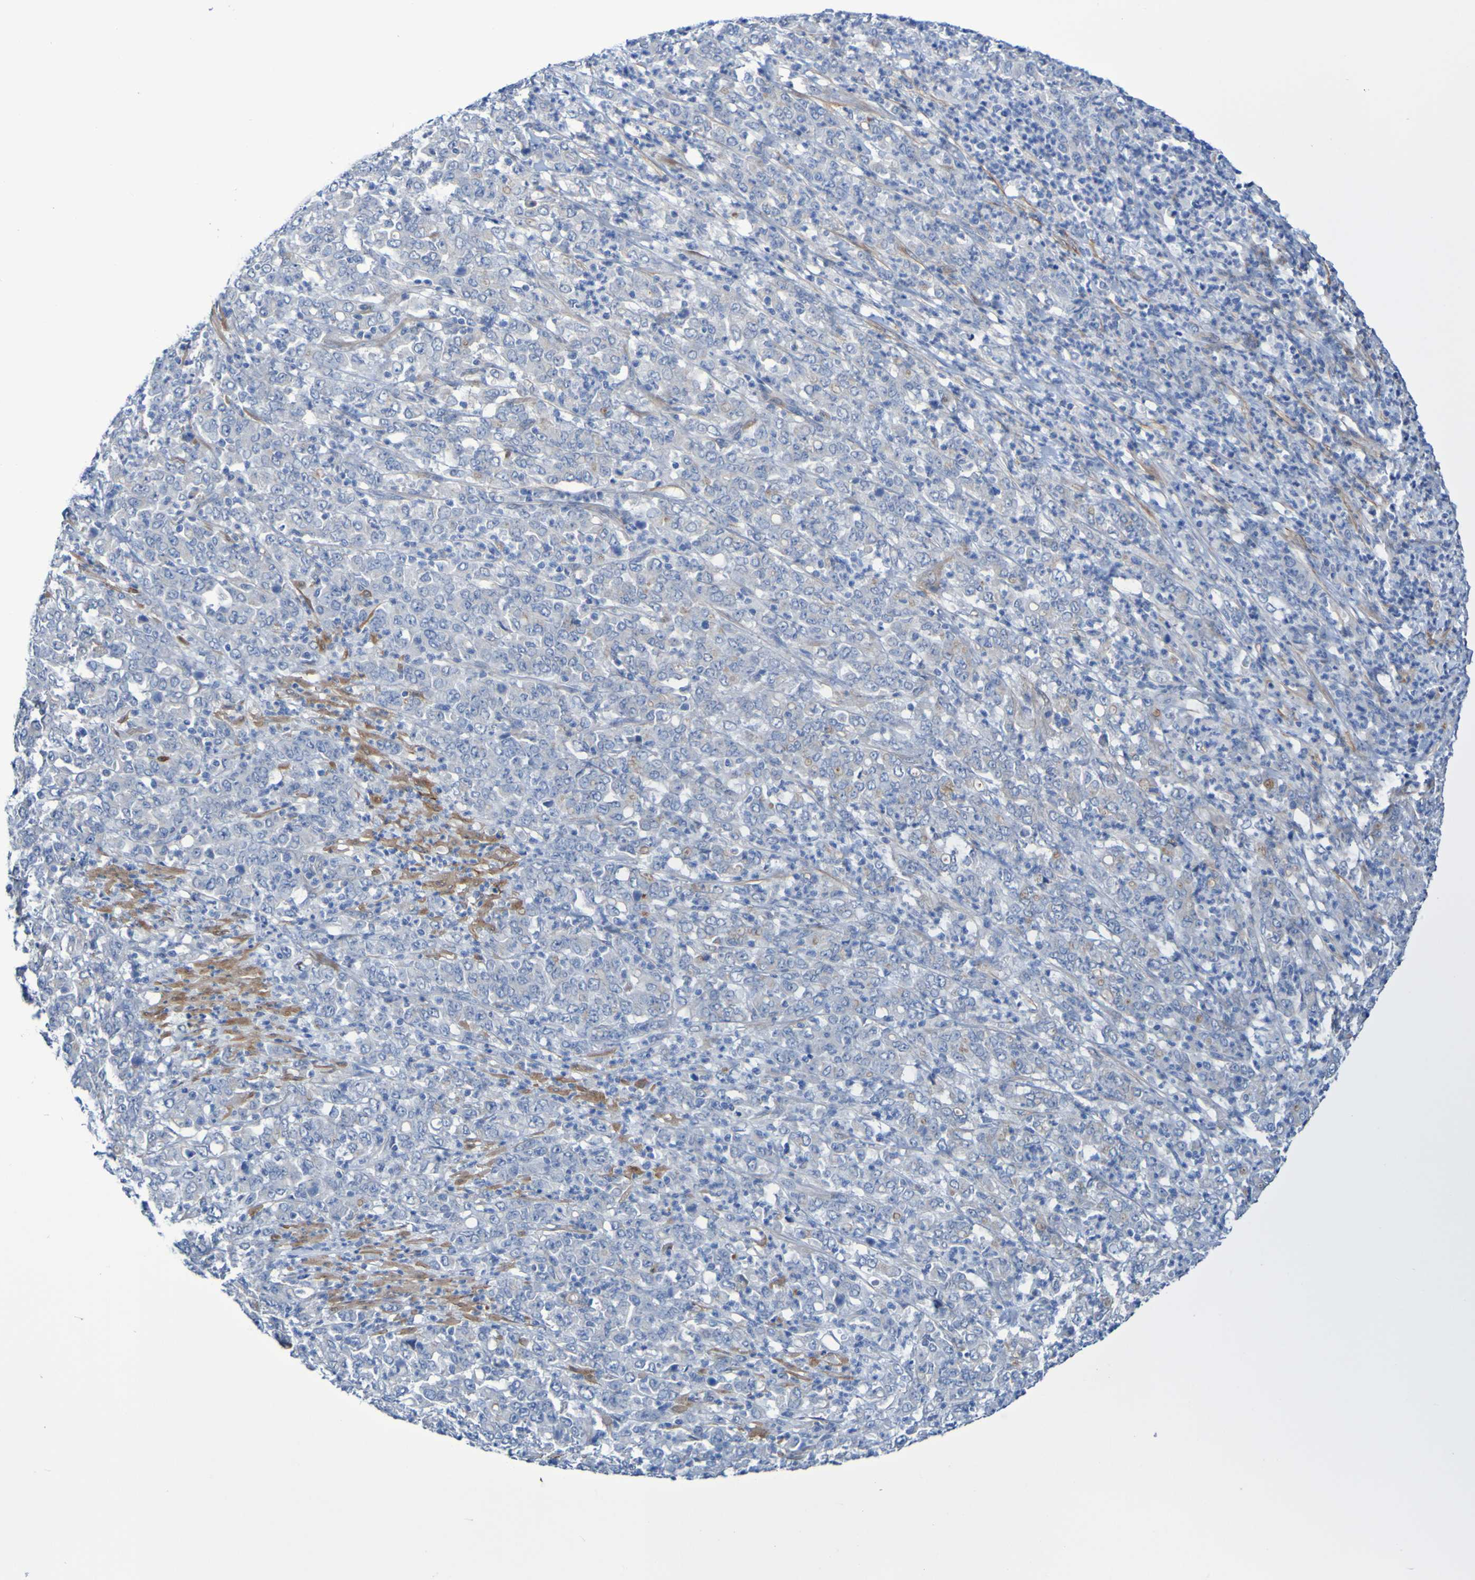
{"staining": {"intensity": "negative", "quantity": "none", "location": "none"}, "tissue": "stomach cancer", "cell_type": "Tumor cells", "image_type": "cancer", "snomed": [{"axis": "morphology", "description": "Adenocarcinoma, NOS"}, {"axis": "topography", "description": "Stomach, lower"}], "caption": "The image reveals no significant positivity in tumor cells of stomach cancer (adenocarcinoma).", "gene": "LPP", "patient": {"sex": "female", "age": 71}}